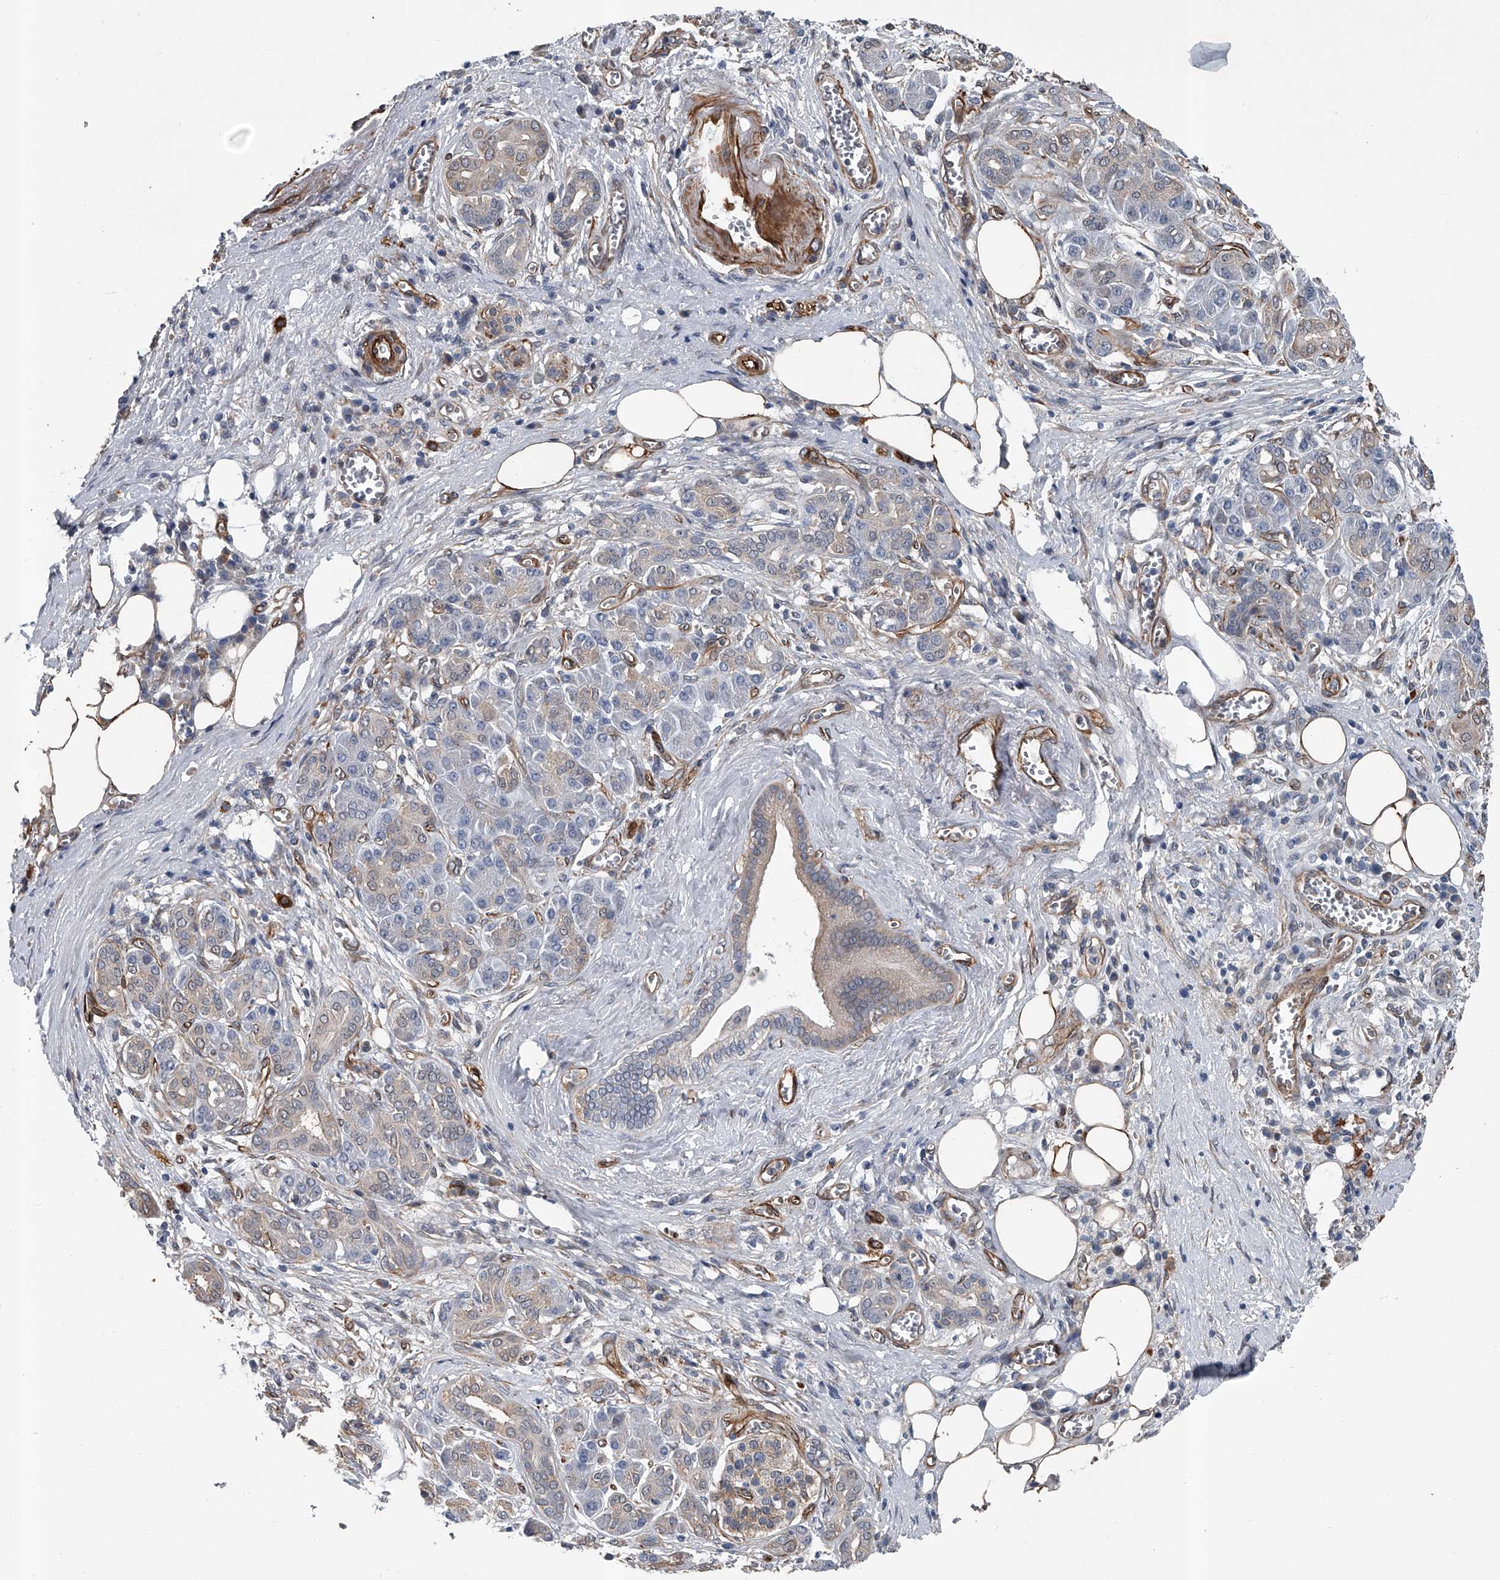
{"staining": {"intensity": "weak", "quantity": "<25%", "location": "cytoplasmic/membranous"}, "tissue": "pancreatic cancer", "cell_type": "Tumor cells", "image_type": "cancer", "snomed": [{"axis": "morphology", "description": "Adenocarcinoma, NOS"}, {"axis": "topography", "description": "Pancreas"}], "caption": "Immunohistochemistry histopathology image of human adenocarcinoma (pancreatic) stained for a protein (brown), which exhibits no staining in tumor cells. (Immunohistochemistry (ihc), brightfield microscopy, high magnification).", "gene": "LDLRAD2", "patient": {"sex": "male", "age": 78}}